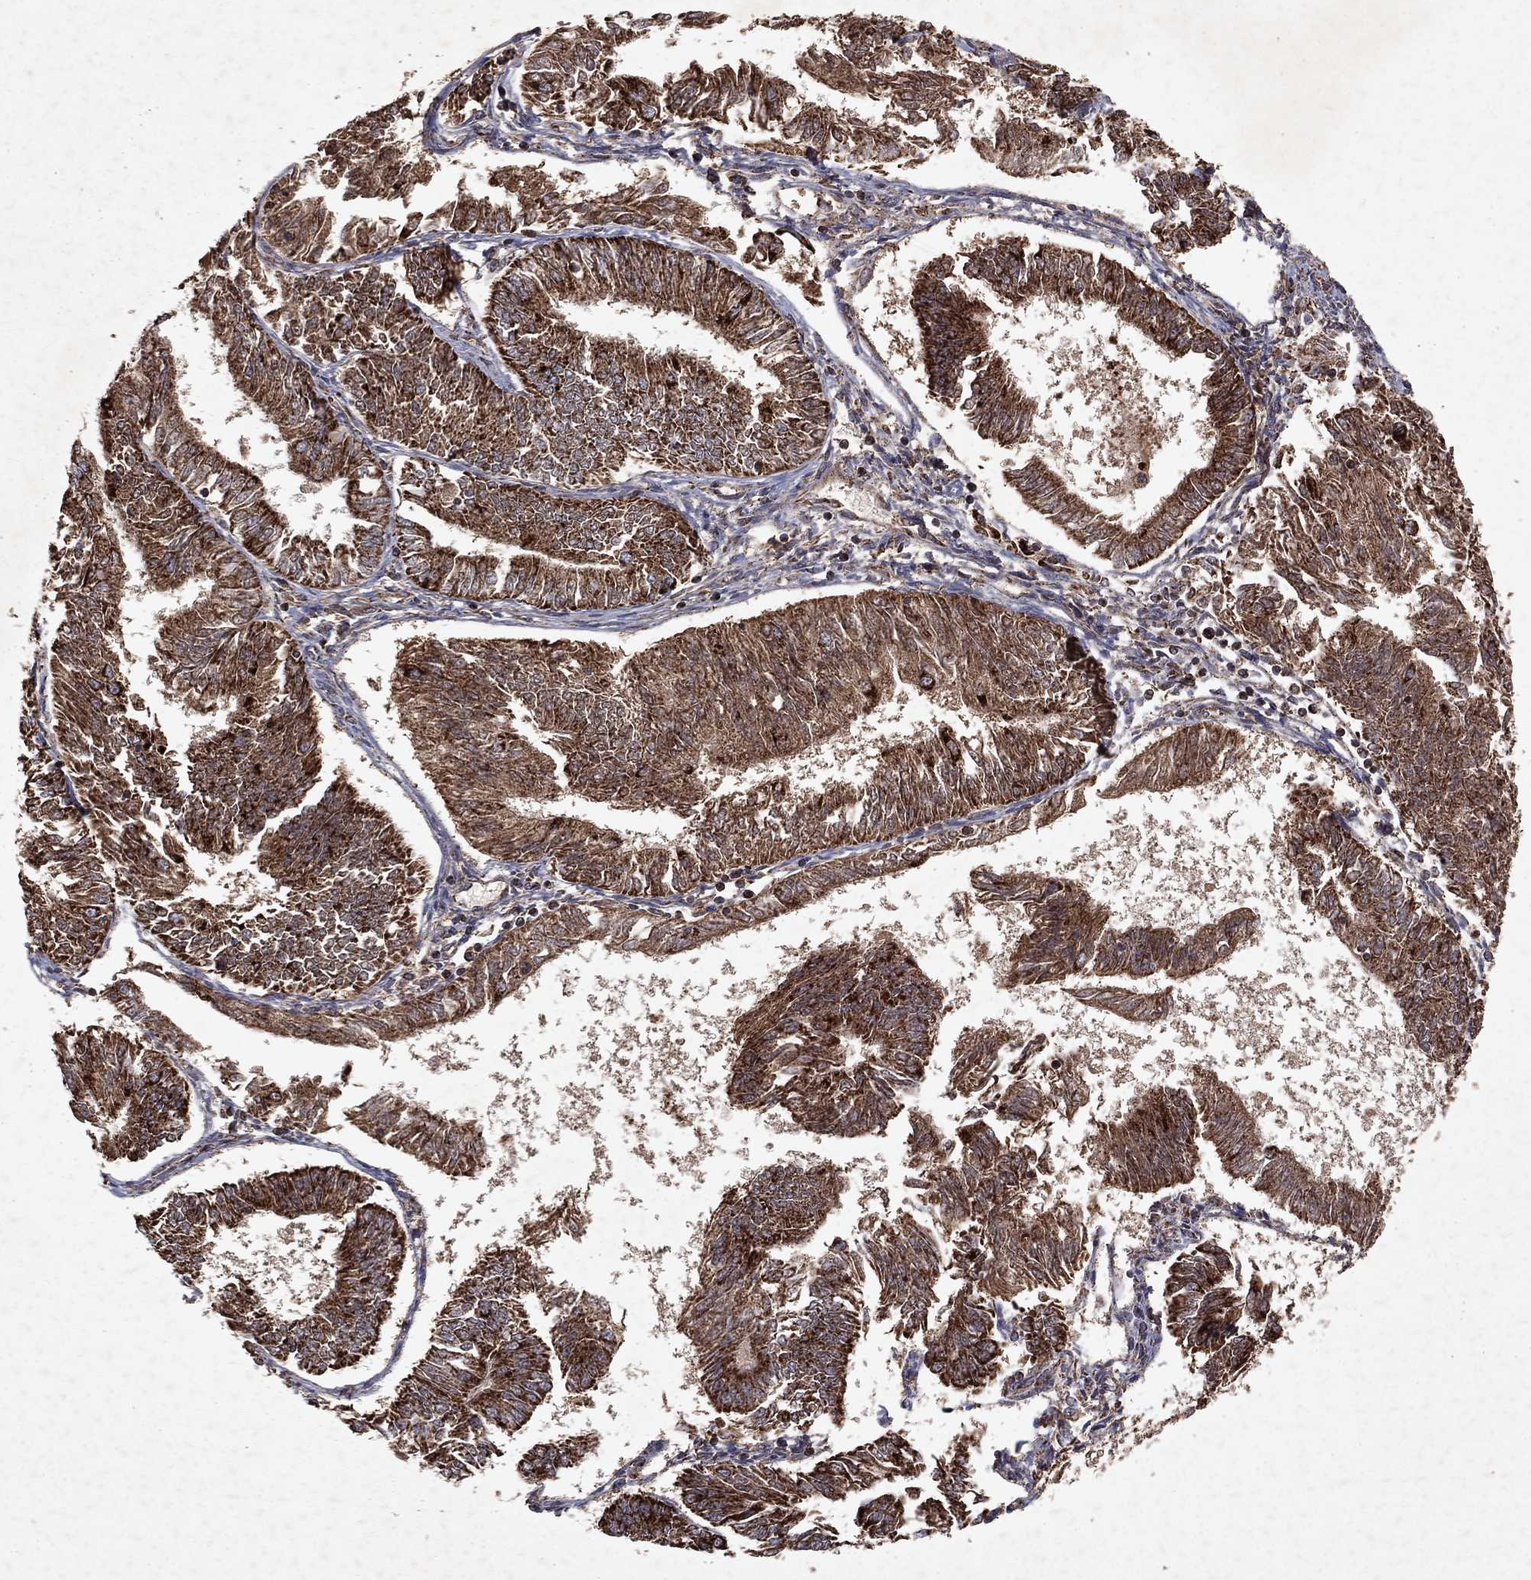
{"staining": {"intensity": "strong", "quantity": ">75%", "location": "cytoplasmic/membranous"}, "tissue": "endometrial cancer", "cell_type": "Tumor cells", "image_type": "cancer", "snomed": [{"axis": "morphology", "description": "Adenocarcinoma, NOS"}, {"axis": "topography", "description": "Endometrium"}], "caption": "Adenocarcinoma (endometrial) stained with immunohistochemistry displays strong cytoplasmic/membranous expression in approximately >75% of tumor cells.", "gene": "PYROXD2", "patient": {"sex": "female", "age": 58}}